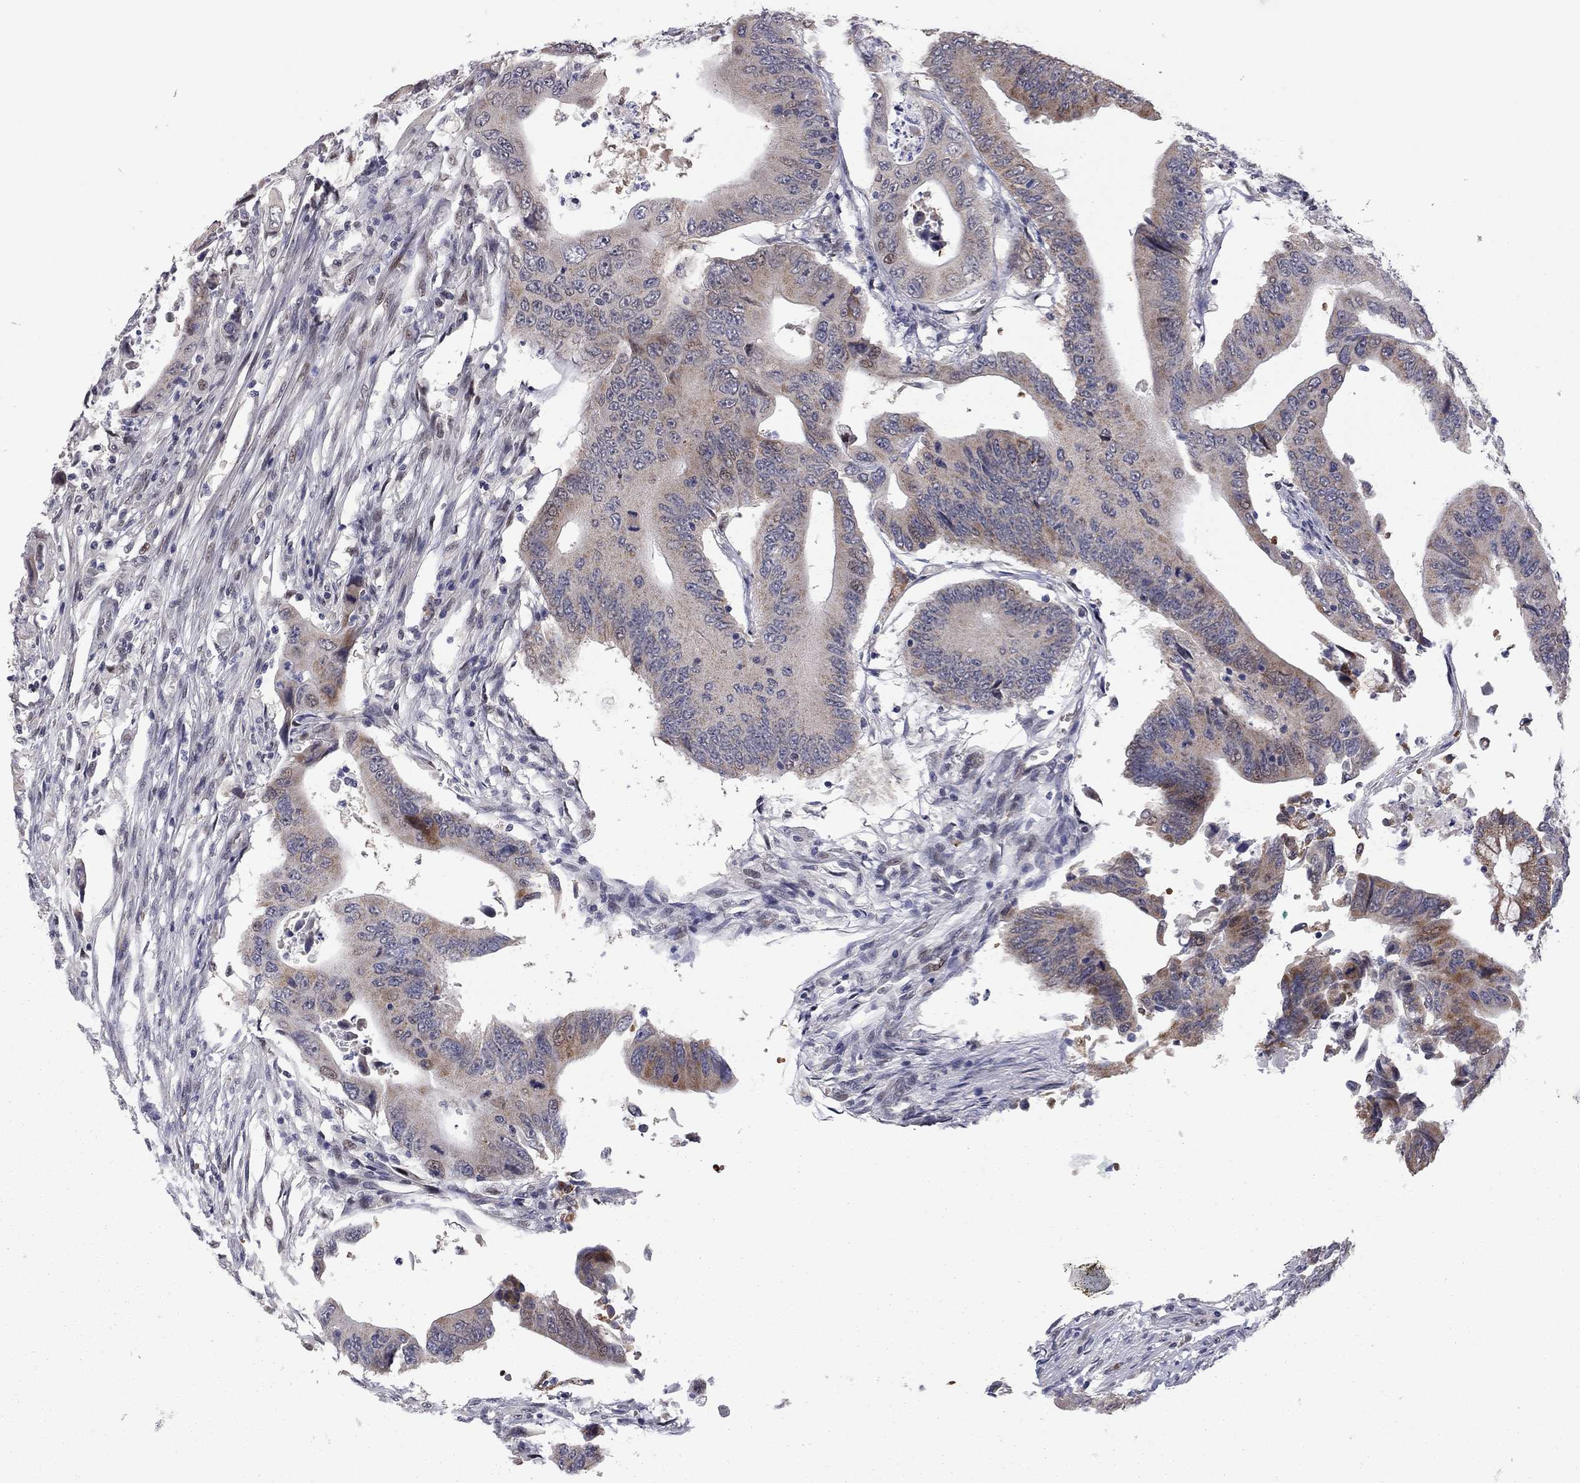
{"staining": {"intensity": "moderate", "quantity": "25%-75%", "location": "cytoplasmic/membranous"}, "tissue": "colorectal cancer", "cell_type": "Tumor cells", "image_type": "cancer", "snomed": [{"axis": "morphology", "description": "Adenocarcinoma, NOS"}, {"axis": "topography", "description": "Colon"}], "caption": "Immunohistochemistry histopathology image of colorectal cancer stained for a protein (brown), which reveals medium levels of moderate cytoplasmic/membranous staining in about 25%-75% of tumor cells.", "gene": "MC3R", "patient": {"sex": "female", "age": 90}}